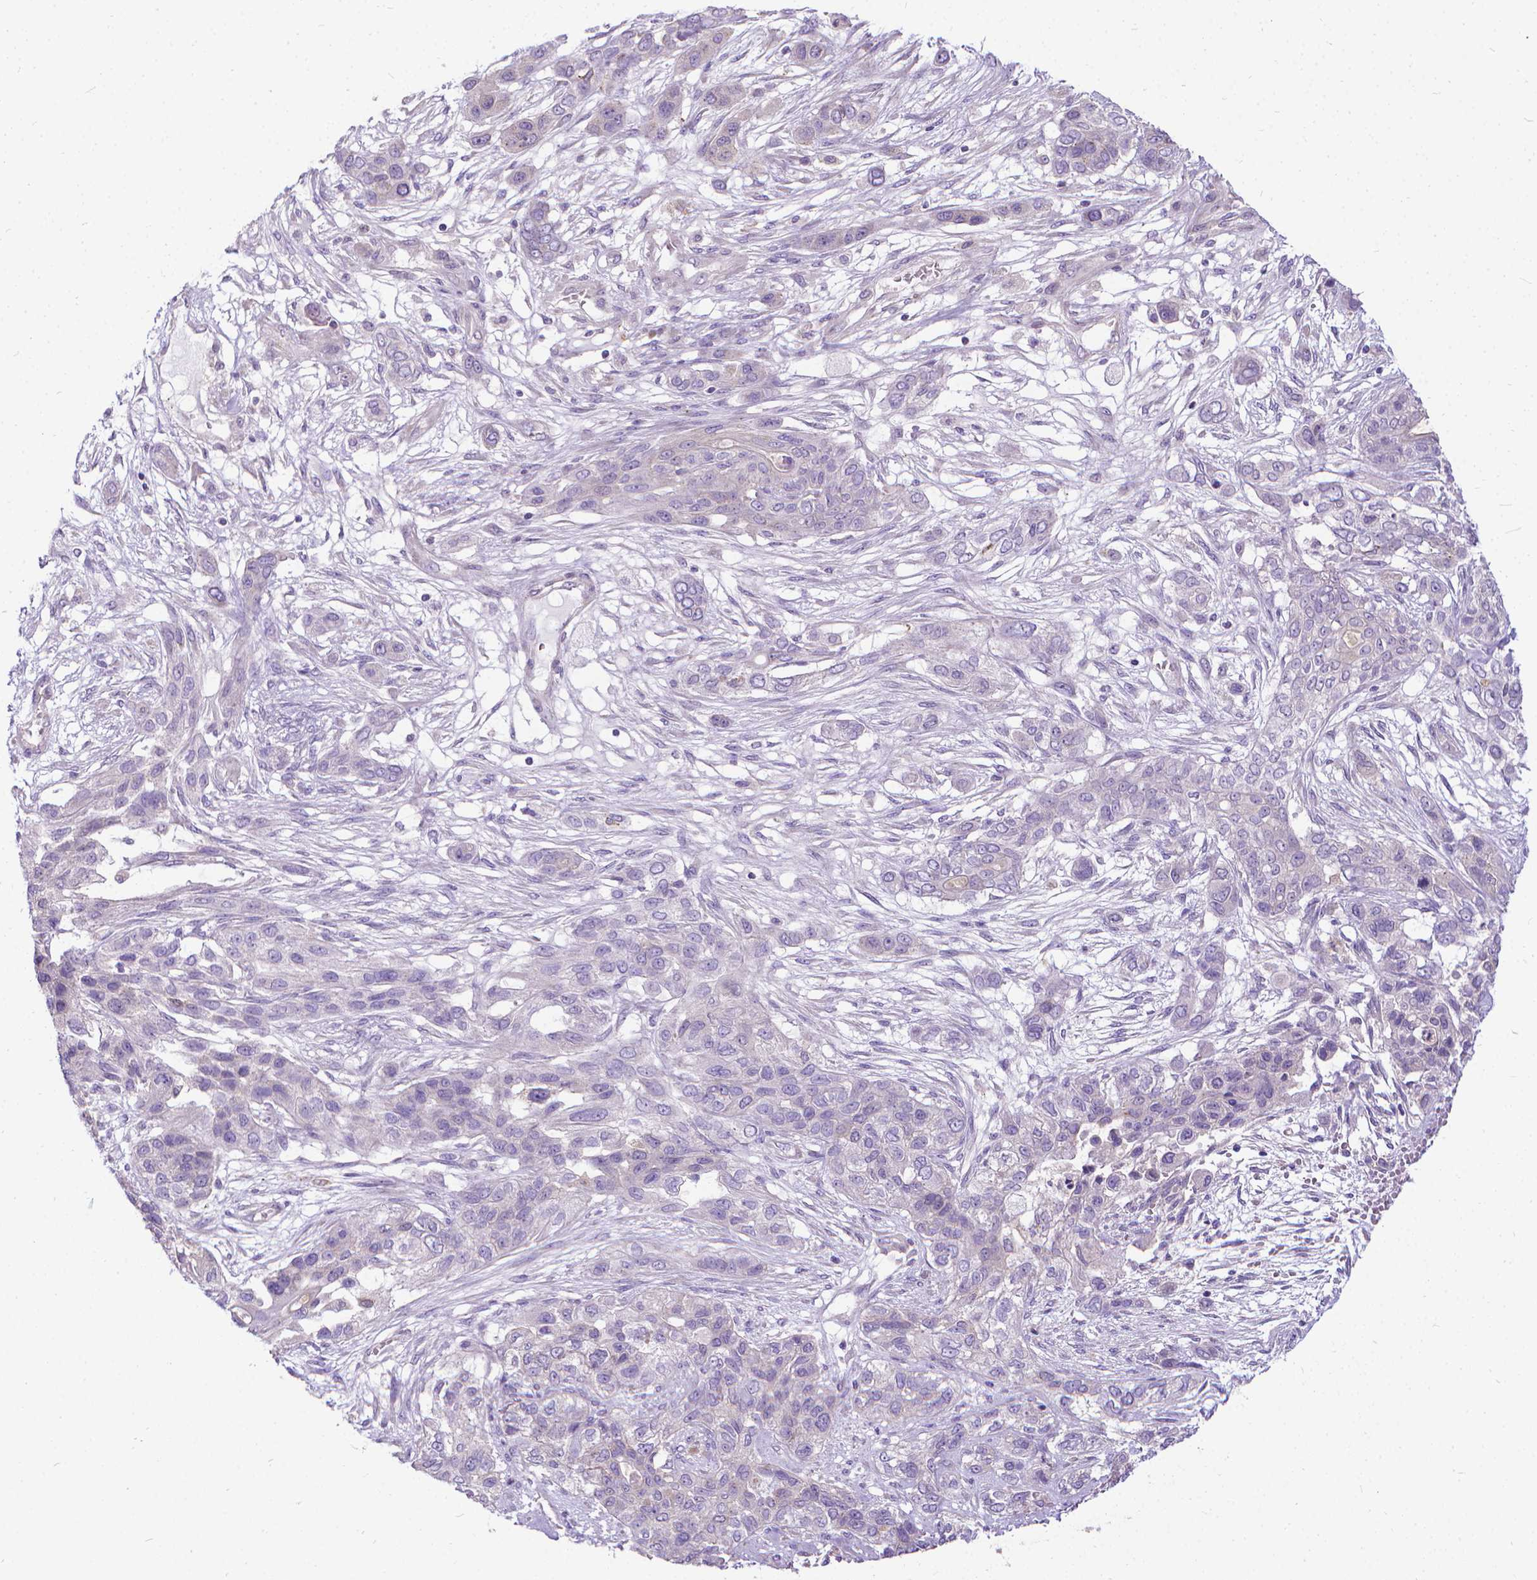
{"staining": {"intensity": "negative", "quantity": "none", "location": "none"}, "tissue": "lung cancer", "cell_type": "Tumor cells", "image_type": "cancer", "snomed": [{"axis": "morphology", "description": "Squamous cell carcinoma, NOS"}, {"axis": "topography", "description": "Lung"}], "caption": "Squamous cell carcinoma (lung) stained for a protein using IHC exhibits no staining tumor cells.", "gene": "CFAP299", "patient": {"sex": "female", "age": 70}}